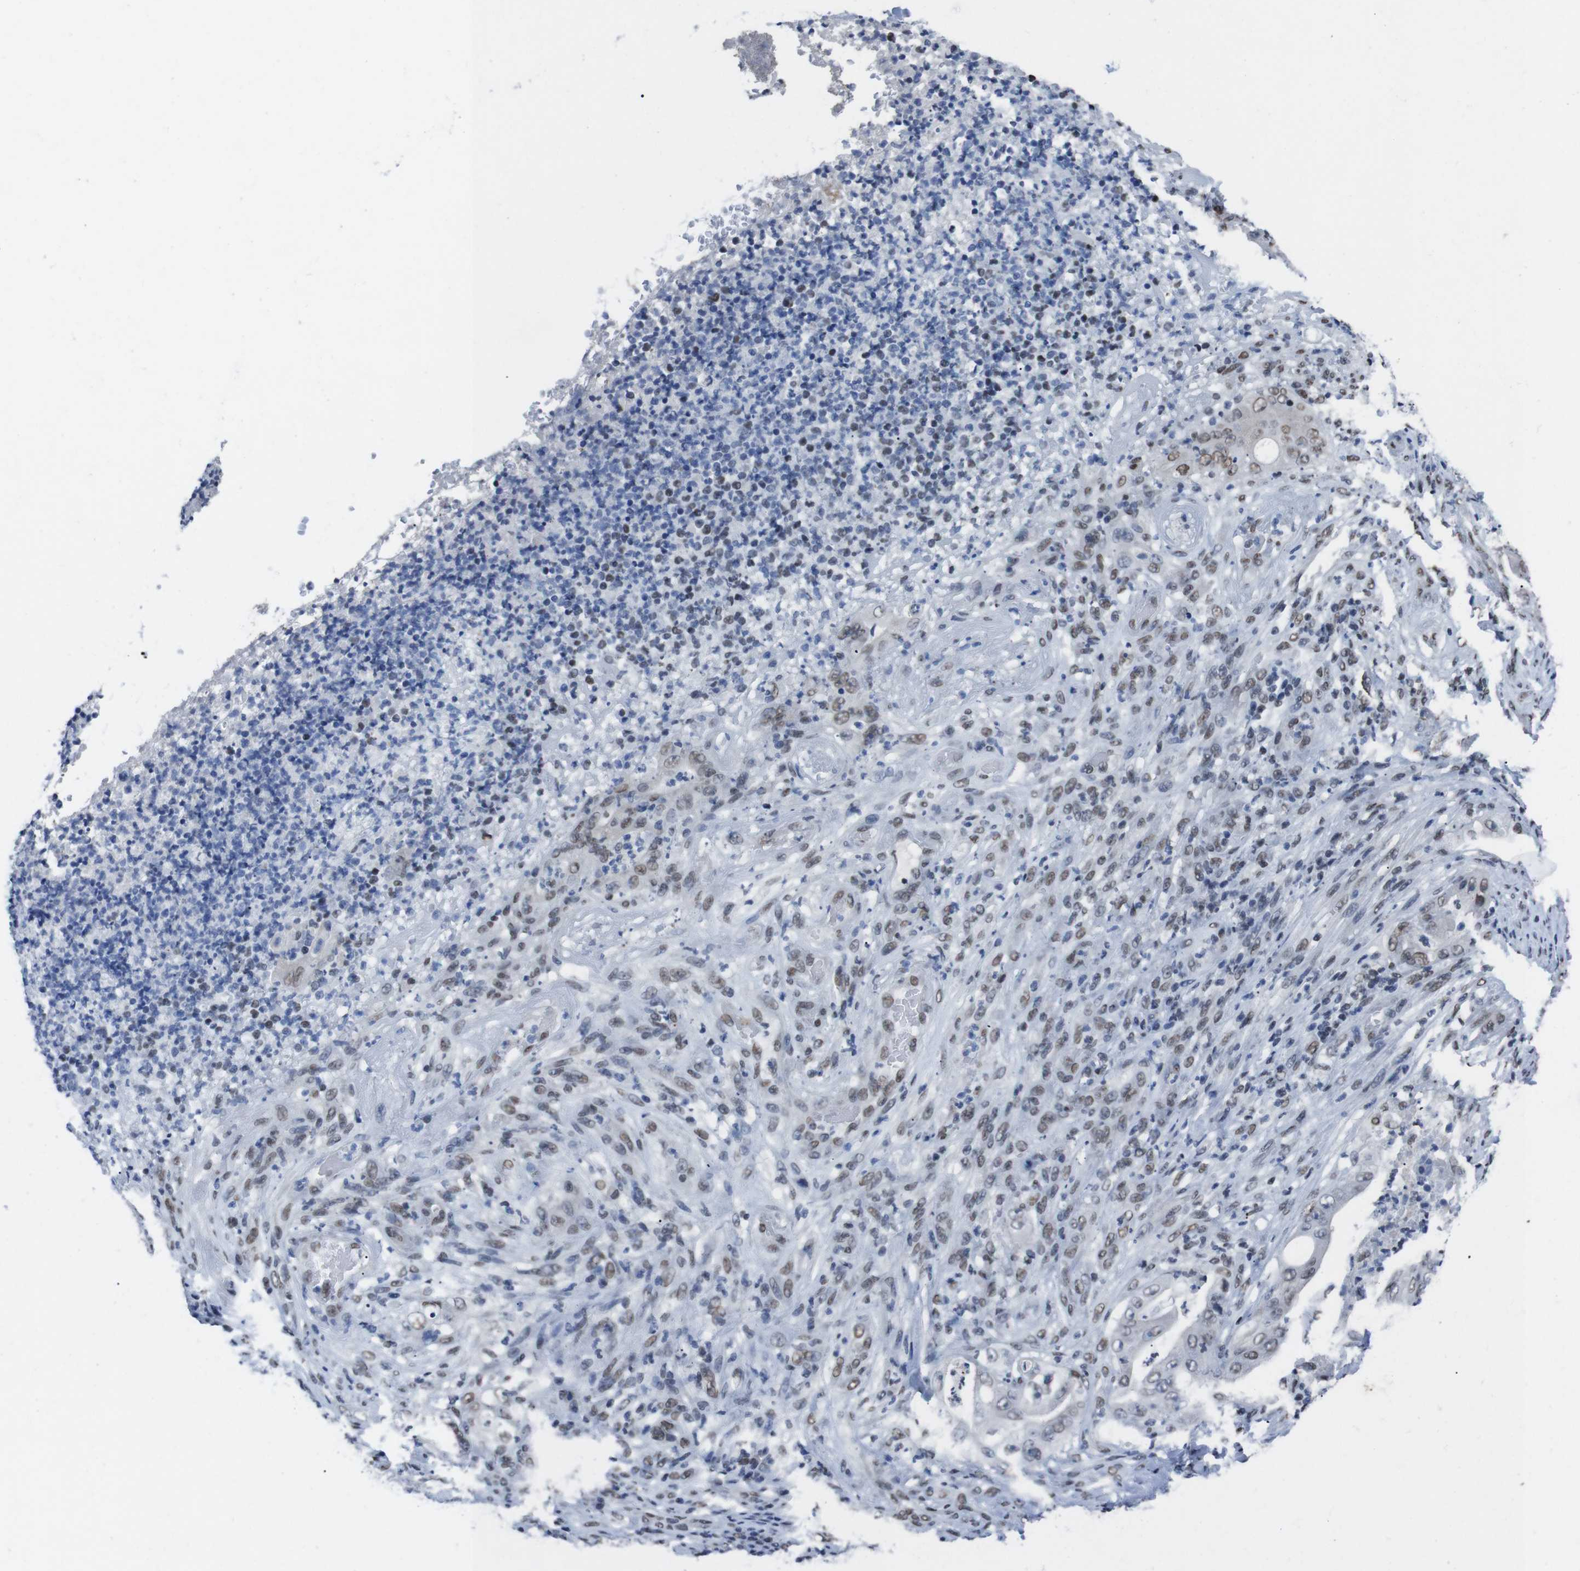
{"staining": {"intensity": "weak", "quantity": ">75%", "location": "nuclear"}, "tissue": "stomach cancer", "cell_type": "Tumor cells", "image_type": "cancer", "snomed": [{"axis": "morphology", "description": "Adenocarcinoma, NOS"}, {"axis": "topography", "description": "Stomach"}], "caption": "A high-resolution photomicrograph shows IHC staining of adenocarcinoma (stomach), which displays weak nuclear staining in about >75% of tumor cells.", "gene": "PIP4P2", "patient": {"sex": "female", "age": 73}}